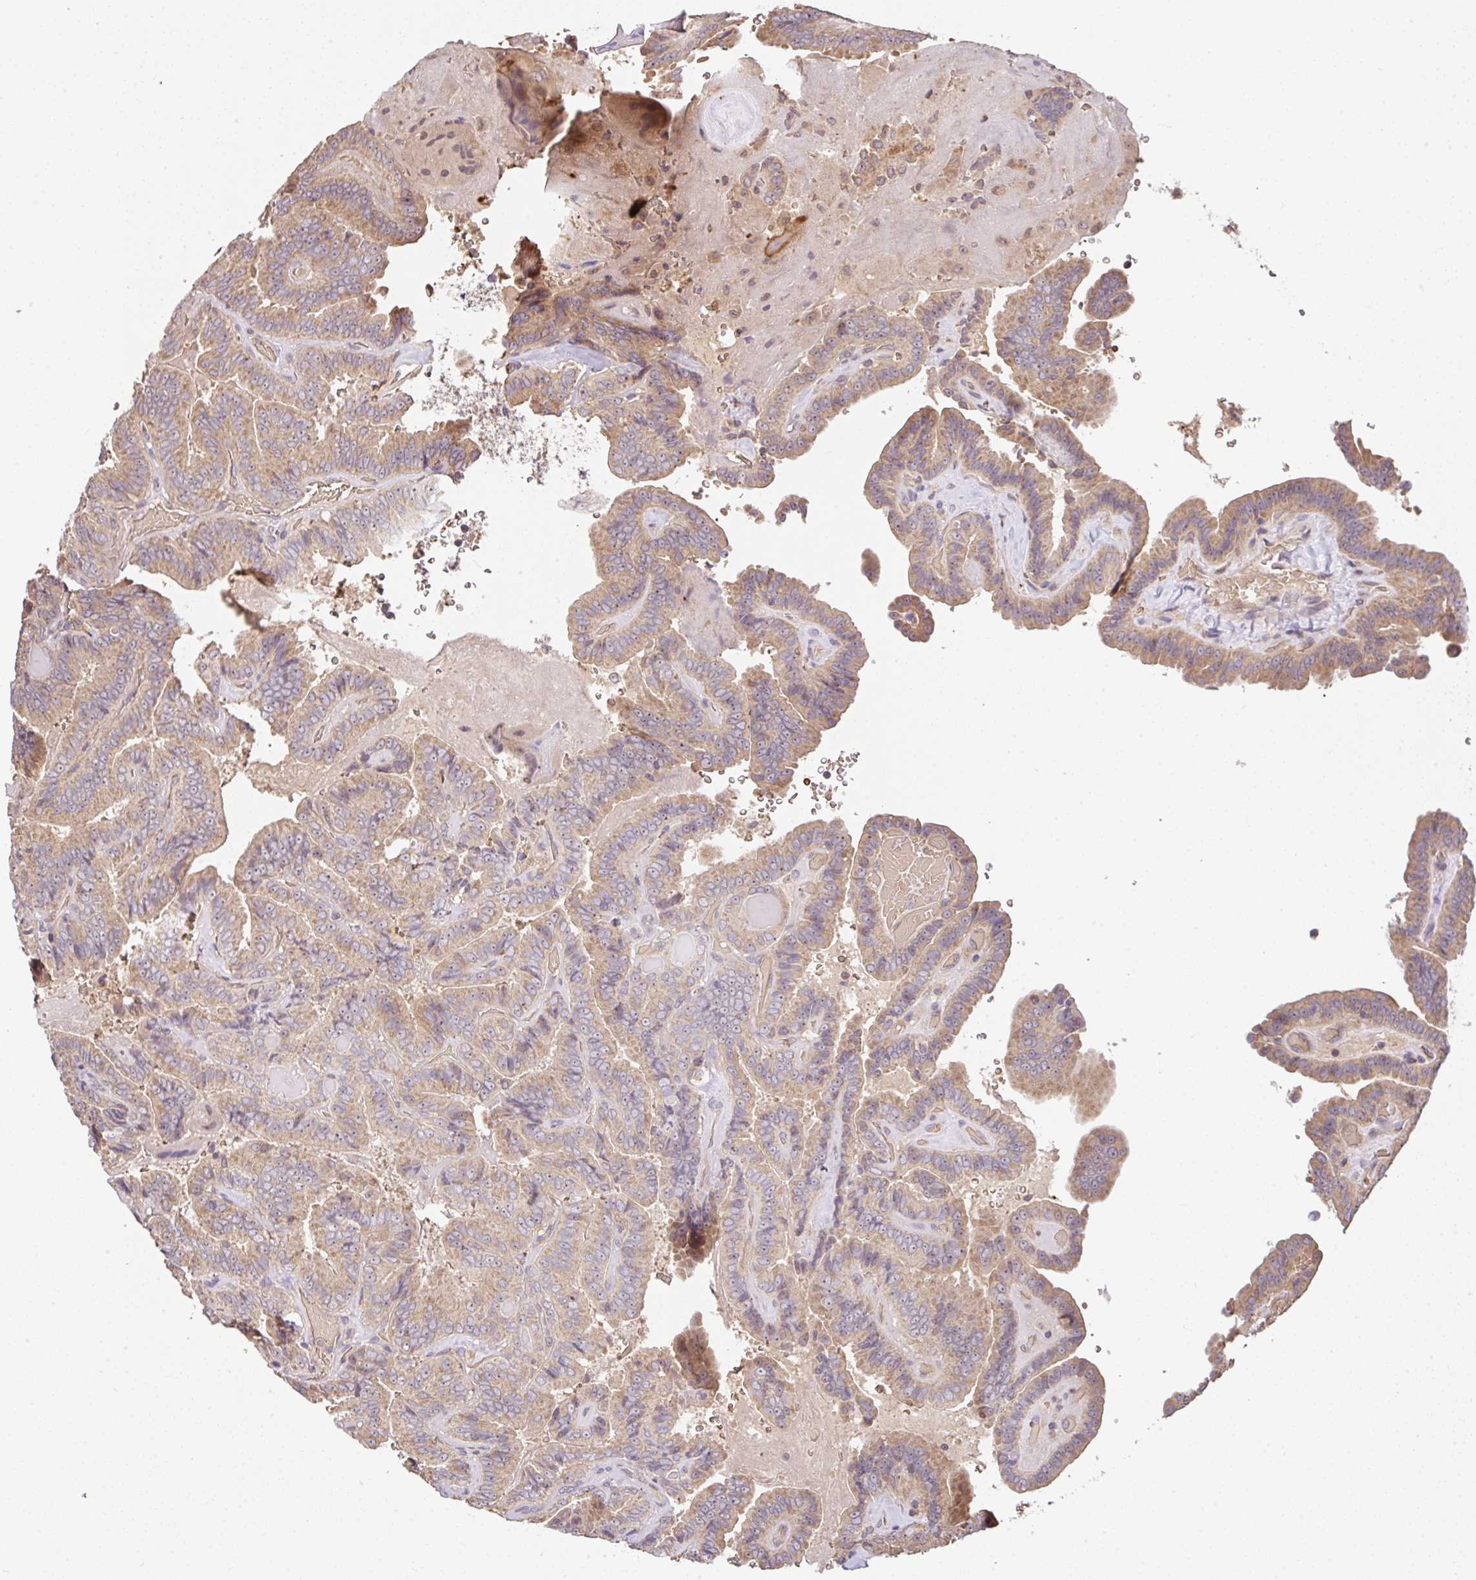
{"staining": {"intensity": "weak", "quantity": ">75%", "location": "cytoplasmic/membranous"}, "tissue": "thyroid cancer", "cell_type": "Tumor cells", "image_type": "cancer", "snomed": [{"axis": "morphology", "description": "Papillary adenocarcinoma, NOS"}, {"axis": "topography", "description": "Thyroid gland"}], "caption": "An image of human thyroid cancer stained for a protein reveals weak cytoplasmic/membranous brown staining in tumor cells.", "gene": "C1QTNF9B", "patient": {"sex": "male", "age": 61}}